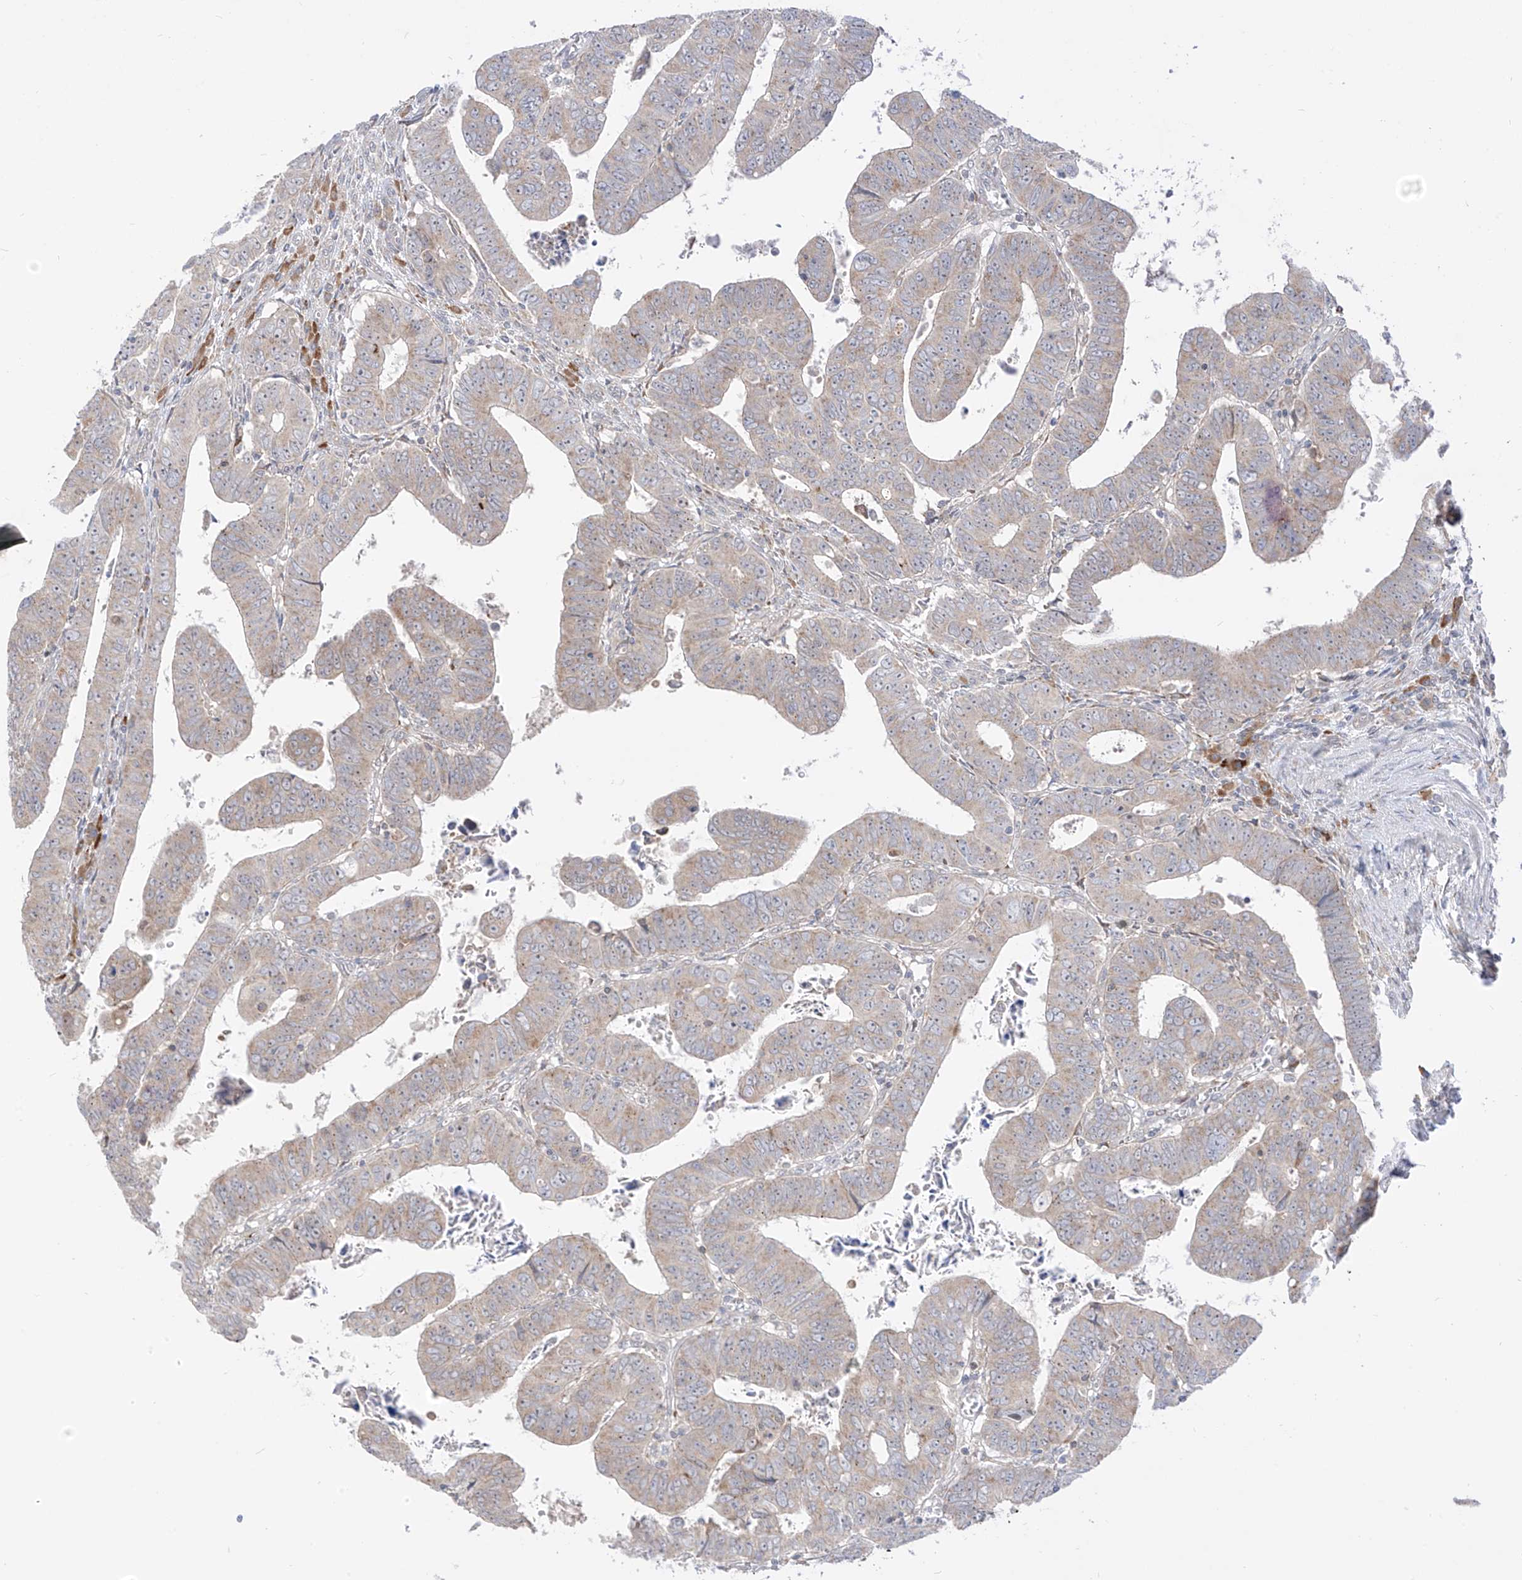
{"staining": {"intensity": "weak", "quantity": "<25%", "location": "cytoplasmic/membranous"}, "tissue": "colorectal cancer", "cell_type": "Tumor cells", "image_type": "cancer", "snomed": [{"axis": "morphology", "description": "Normal tissue, NOS"}, {"axis": "morphology", "description": "Adenocarcinoma, NOS"}, {"axis": "topography", "description": "Rectum"}], "caption": "An image of colorectal cancer stained for a protein reveals no brown staining in tumor cells.", "gene": "SYTL3", "patient": {"sex": "female", "age": 65}}